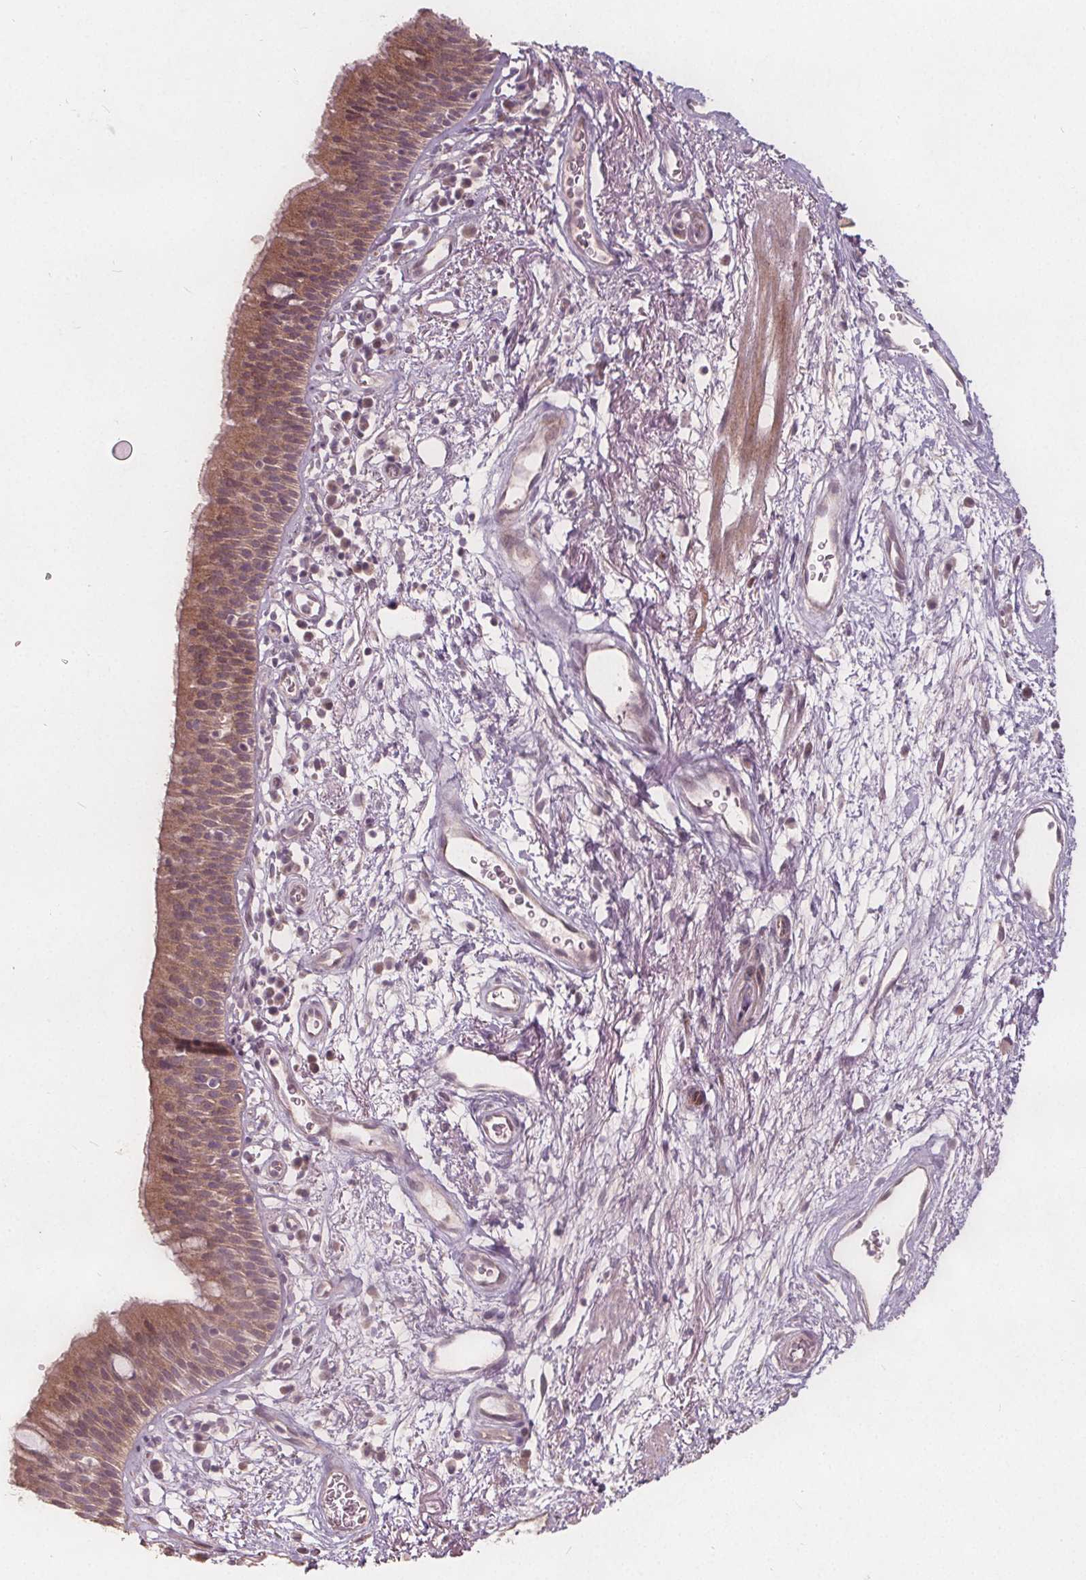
{"staining": {"intensity": "weak", "quantity": ">75%", "location": "cytoplasmic/membranous"}, "tissue": "bronchus", "cell_type": "Respiratory epithelial cells", "image_type": "normal", "snomed": [{"axis": "morphology", "description": "Normal tissue, NOS"}, {"axis": "topography", "description": "Cartilage tissue"}, {"axis": "topography", "description": "Bronchus"}], "caption": "Unremarkable bronchus reveals weak cytoplasmic/membranous staining in about >75% of respiratory epithelial cells, visualized by immunohistochemistry.", "gene": "PTPRT", "patient": {"sex": "male", "age": 58}}